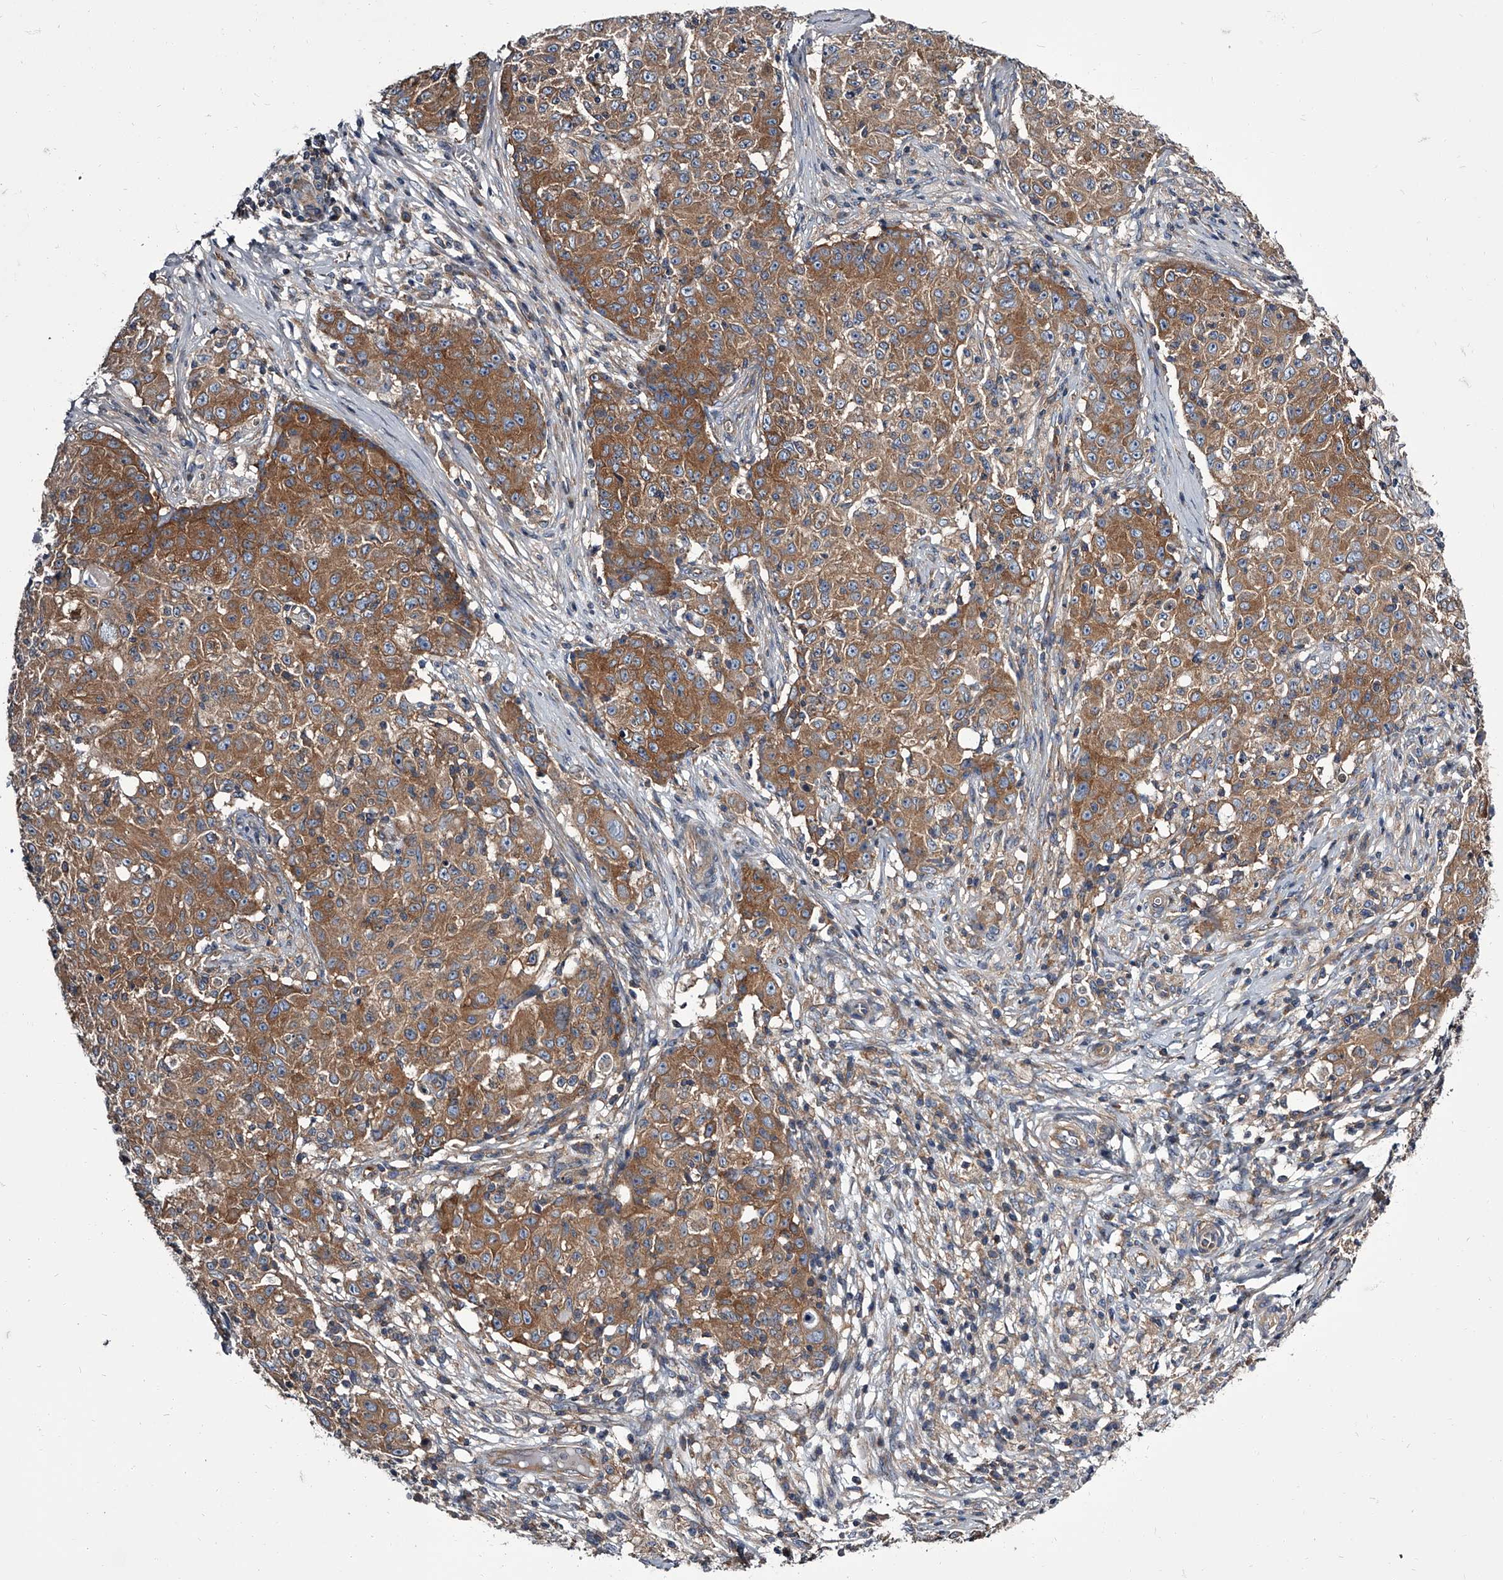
{"staining": {"intensity": "moderate", "quantity": ">75%", "location": "cytoplasmic/membranous"}, "tissue": "ovarian cancer", "cell_type": "Tumor cells", "image_type": "cancer", "snomed": [{"axis": "morphology", "description": "Carcinoma, endometroid"}, {"axis": "topography", "description": "Ovary"}], "caption": "Protein expression by IHC demonstrates moderate cytoplasmic/membranous positivity in approximately >75% of tumor cells in endometroid carcinoma (ovarian).", "gene": "GAPVD1", "patient": {"sex": "female", "age": 42}}